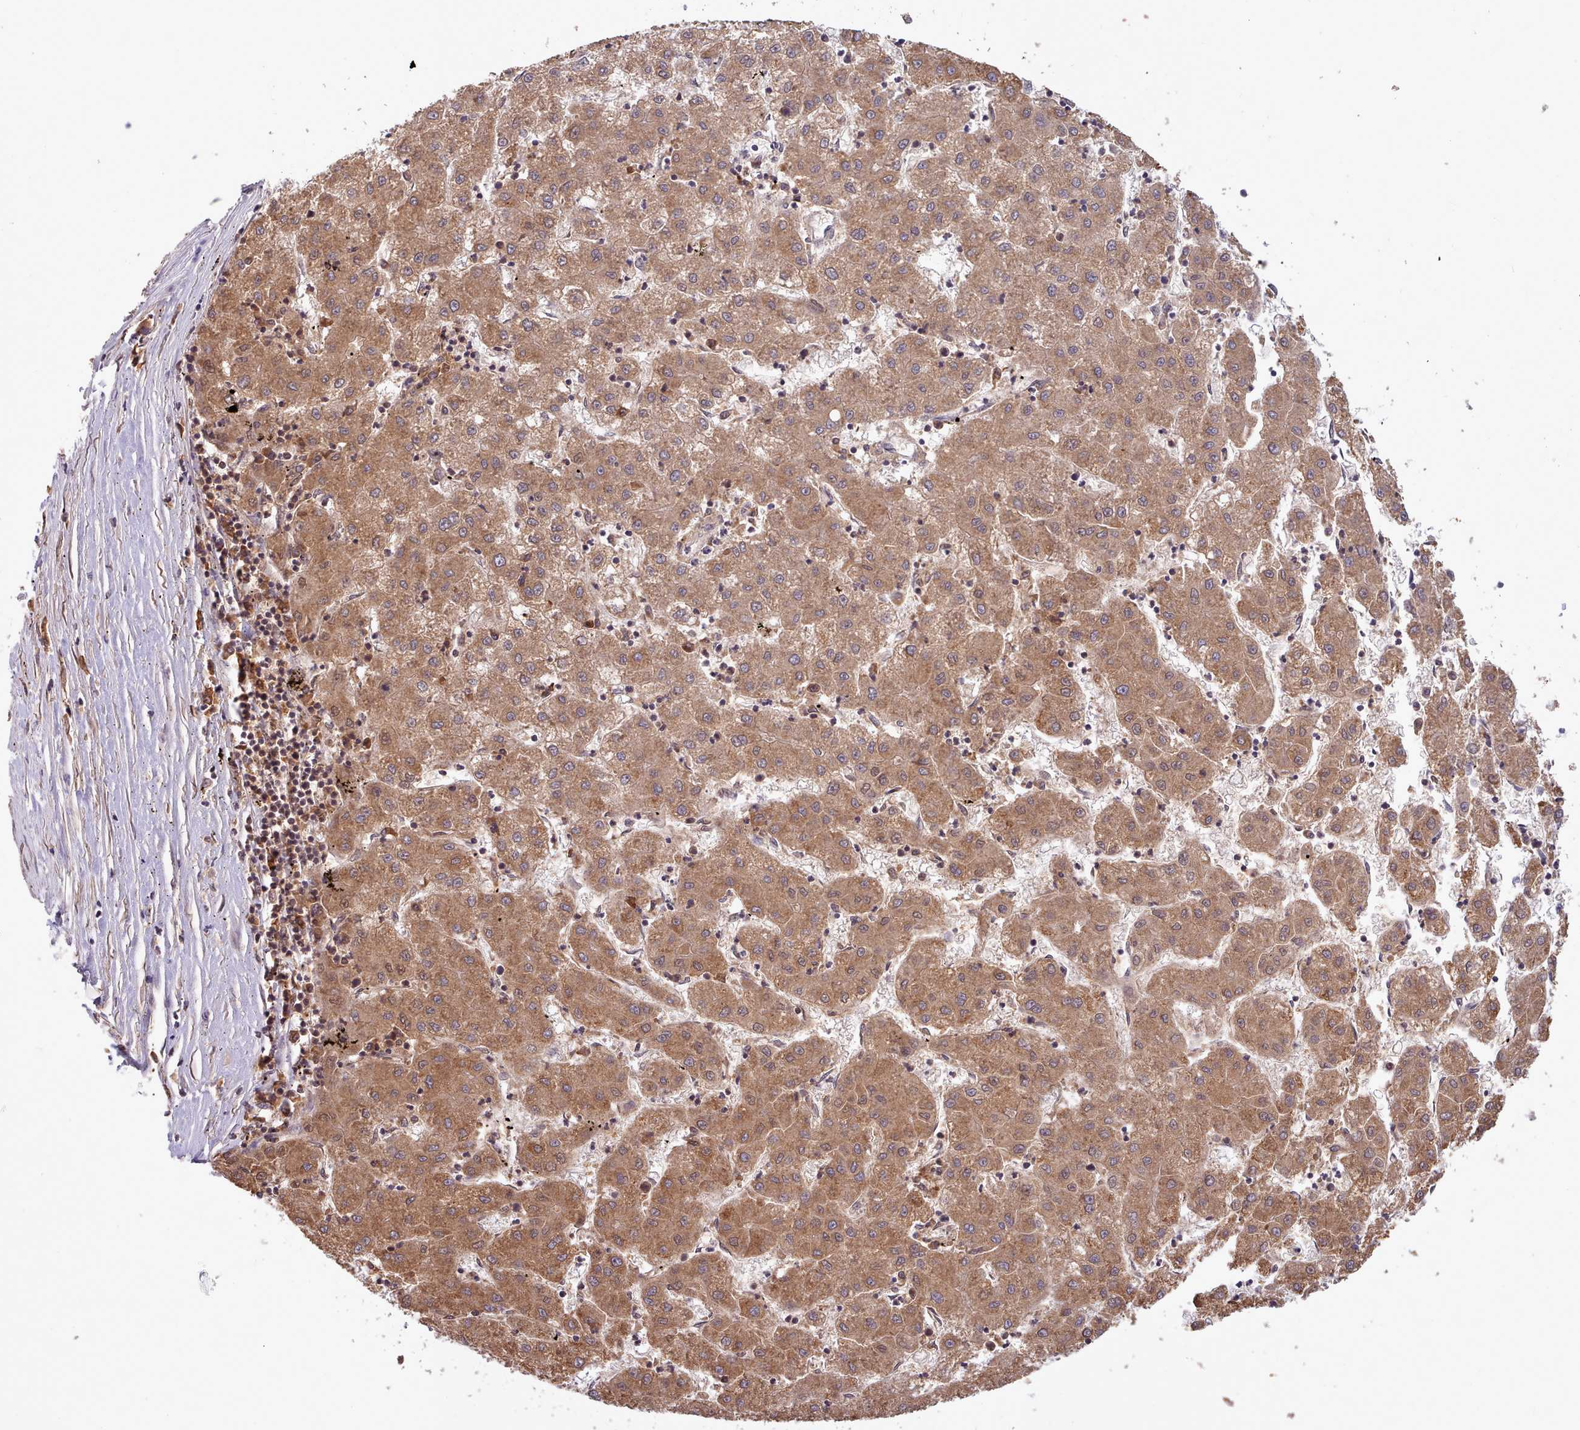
{"staining": {"intensity": "moderate", "quantity": ">75%", "location": "cytoplasmic/membranous"}, "tissue": "liver cancer", "cell_type": "Tumor cells", "image_type": "cancer", "snomed": [{"axis": "morphology", "description": "Carcinoma, Hepatocellular, NOS"}, {"axis": "topography", "description": "Liver"}], "caption": "Protein expression analysis of liver hepatocellular carcinoma displays moderate cytoplasmic/membranous positivity in approximately >75% of tumor cells.", "gene": "PIP4P1", "patient": {"sex": "male", "age": 72}}